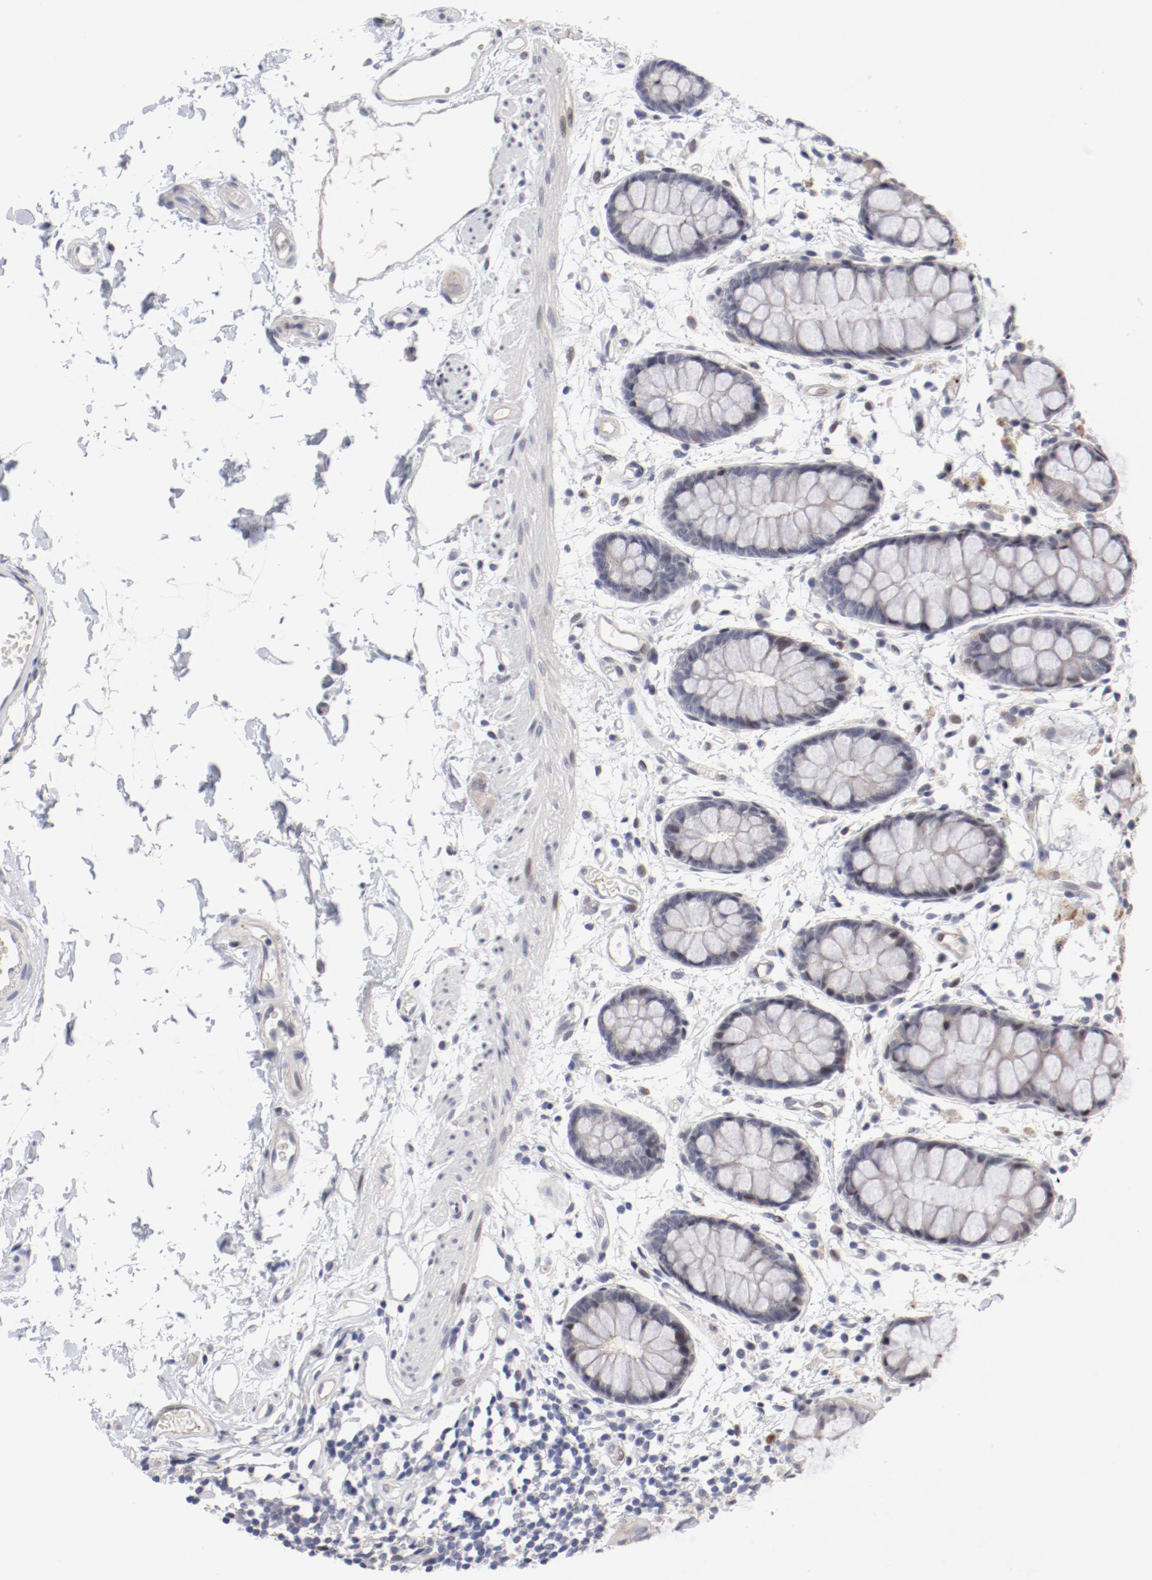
{"staining": {"intensity": "weak", "quantity": "<25%", "location": "cytoplasmic/membranous"}, "tissue": "rectum", "cell_type": "Glandular cells", "image_type": "normal", "snomed": [{"axis": "morphology", "description": "Normal tissue, NOS"}, {"axis": "topography", "description": "Rectum"}], "caption": "This photomicrograph is of normal rectum stained with immunohistochemistry to label a protein in brown with the nuclei are counter-stained blue. There is no expression in glandular cells. (Stains: DAB immunohistochemistry (IHC) with hematoxylin counter stain, Microscopy: brightfield microscopy at high magnification).", "gene": "FSCB", "patient": {"sex": "female", "age": 66}}